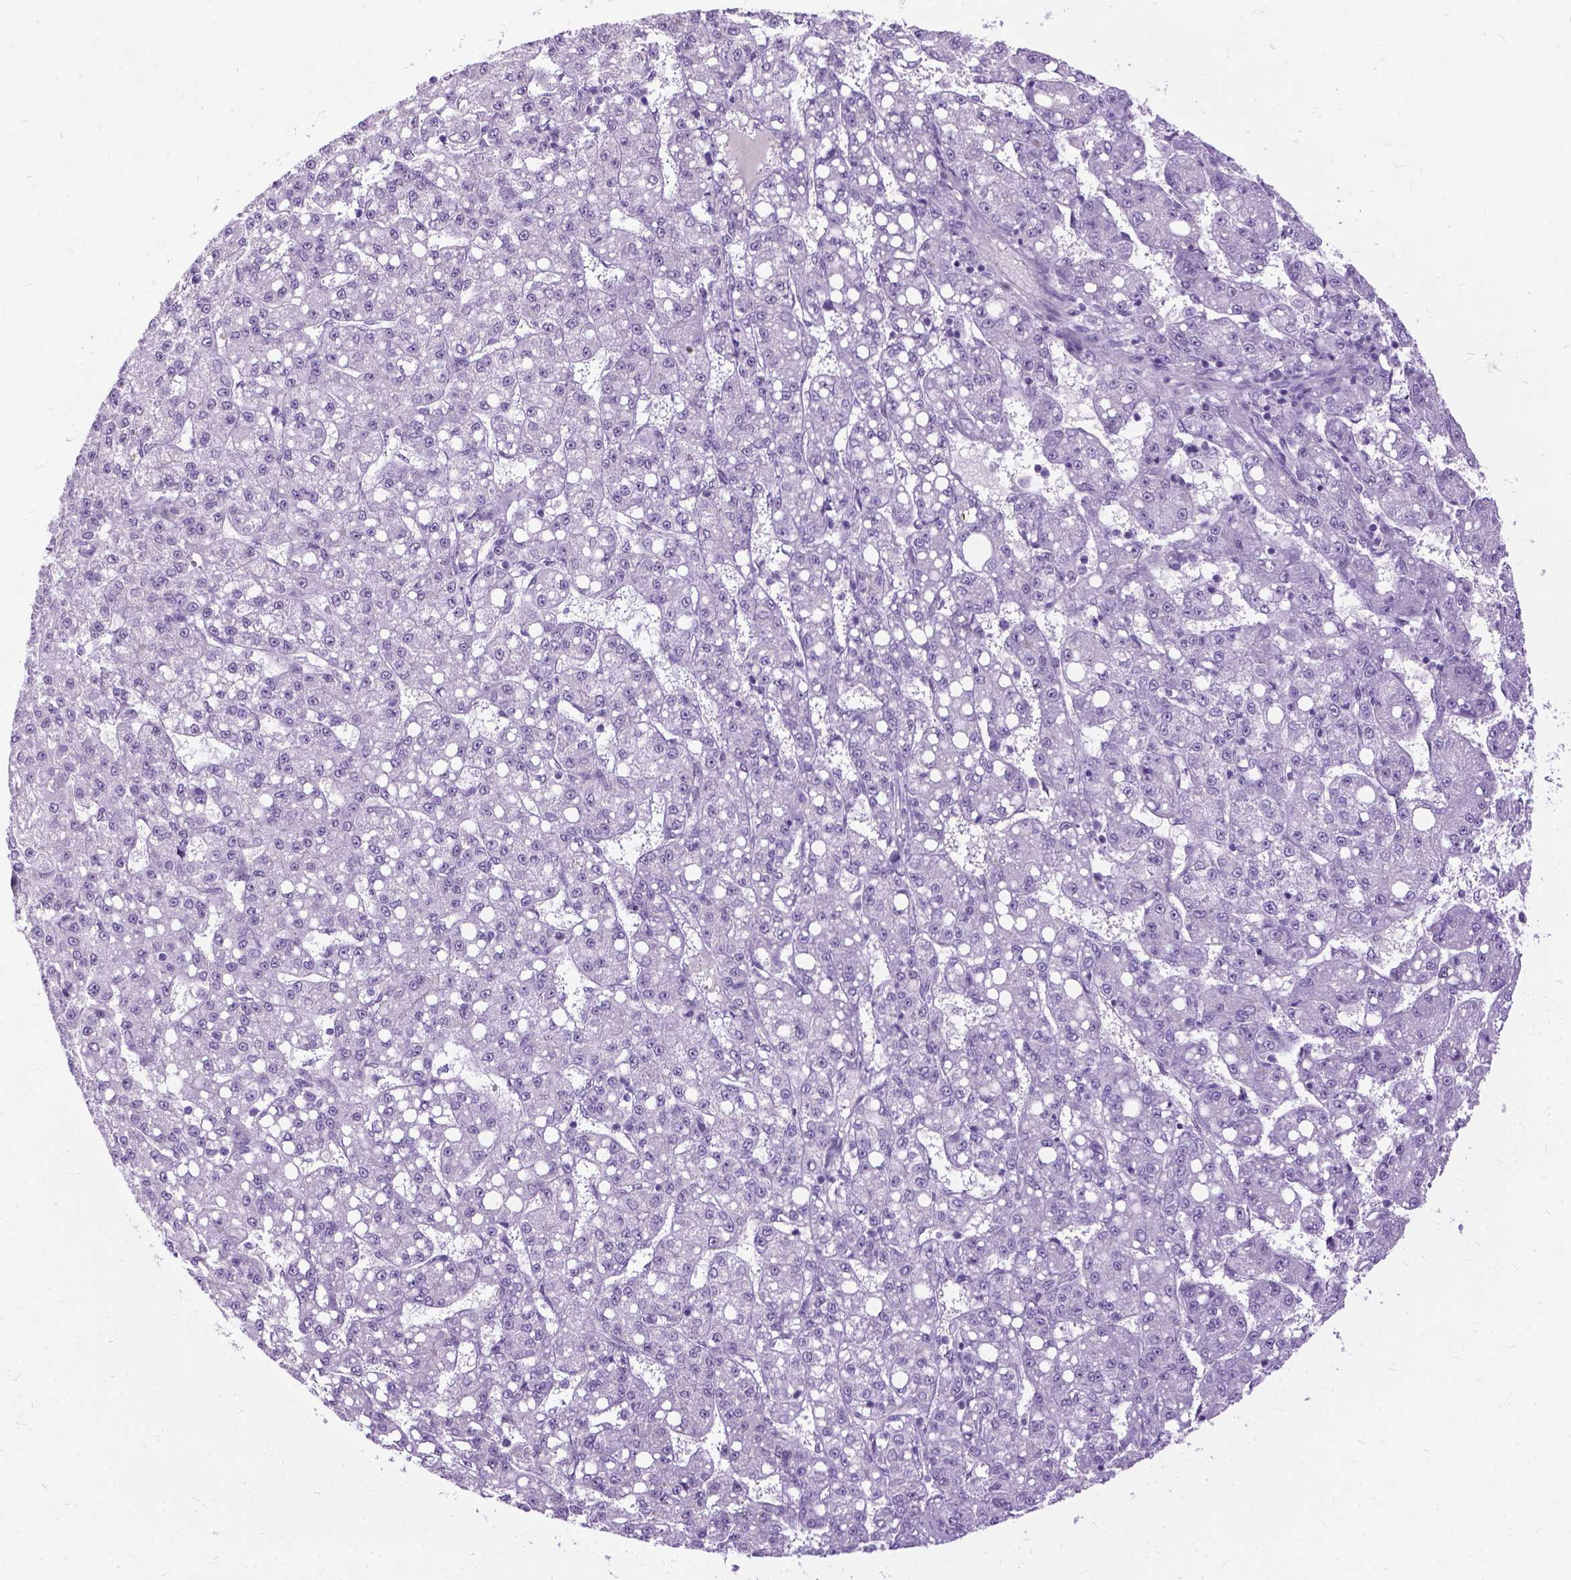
{"staining": {"intensity": "negative", "quantity": "none", "location": "none"}, "tissue": "liver cancer", "cell_type": "Tumor cells", "image_type": "cancer", "snomed": [{"axis": "morphology", "description": "Carcinoma, Hepatocellular, NOS"}, {"axis": "topography", "description": "Liver"}], "caption": "A high-resolution image shows immunohistochemistry staining of liver cancer, which demonstrates no significant staining in tumor cells.", "gene": "PROB1", "patient": {"sex": "female", "age": 65}}